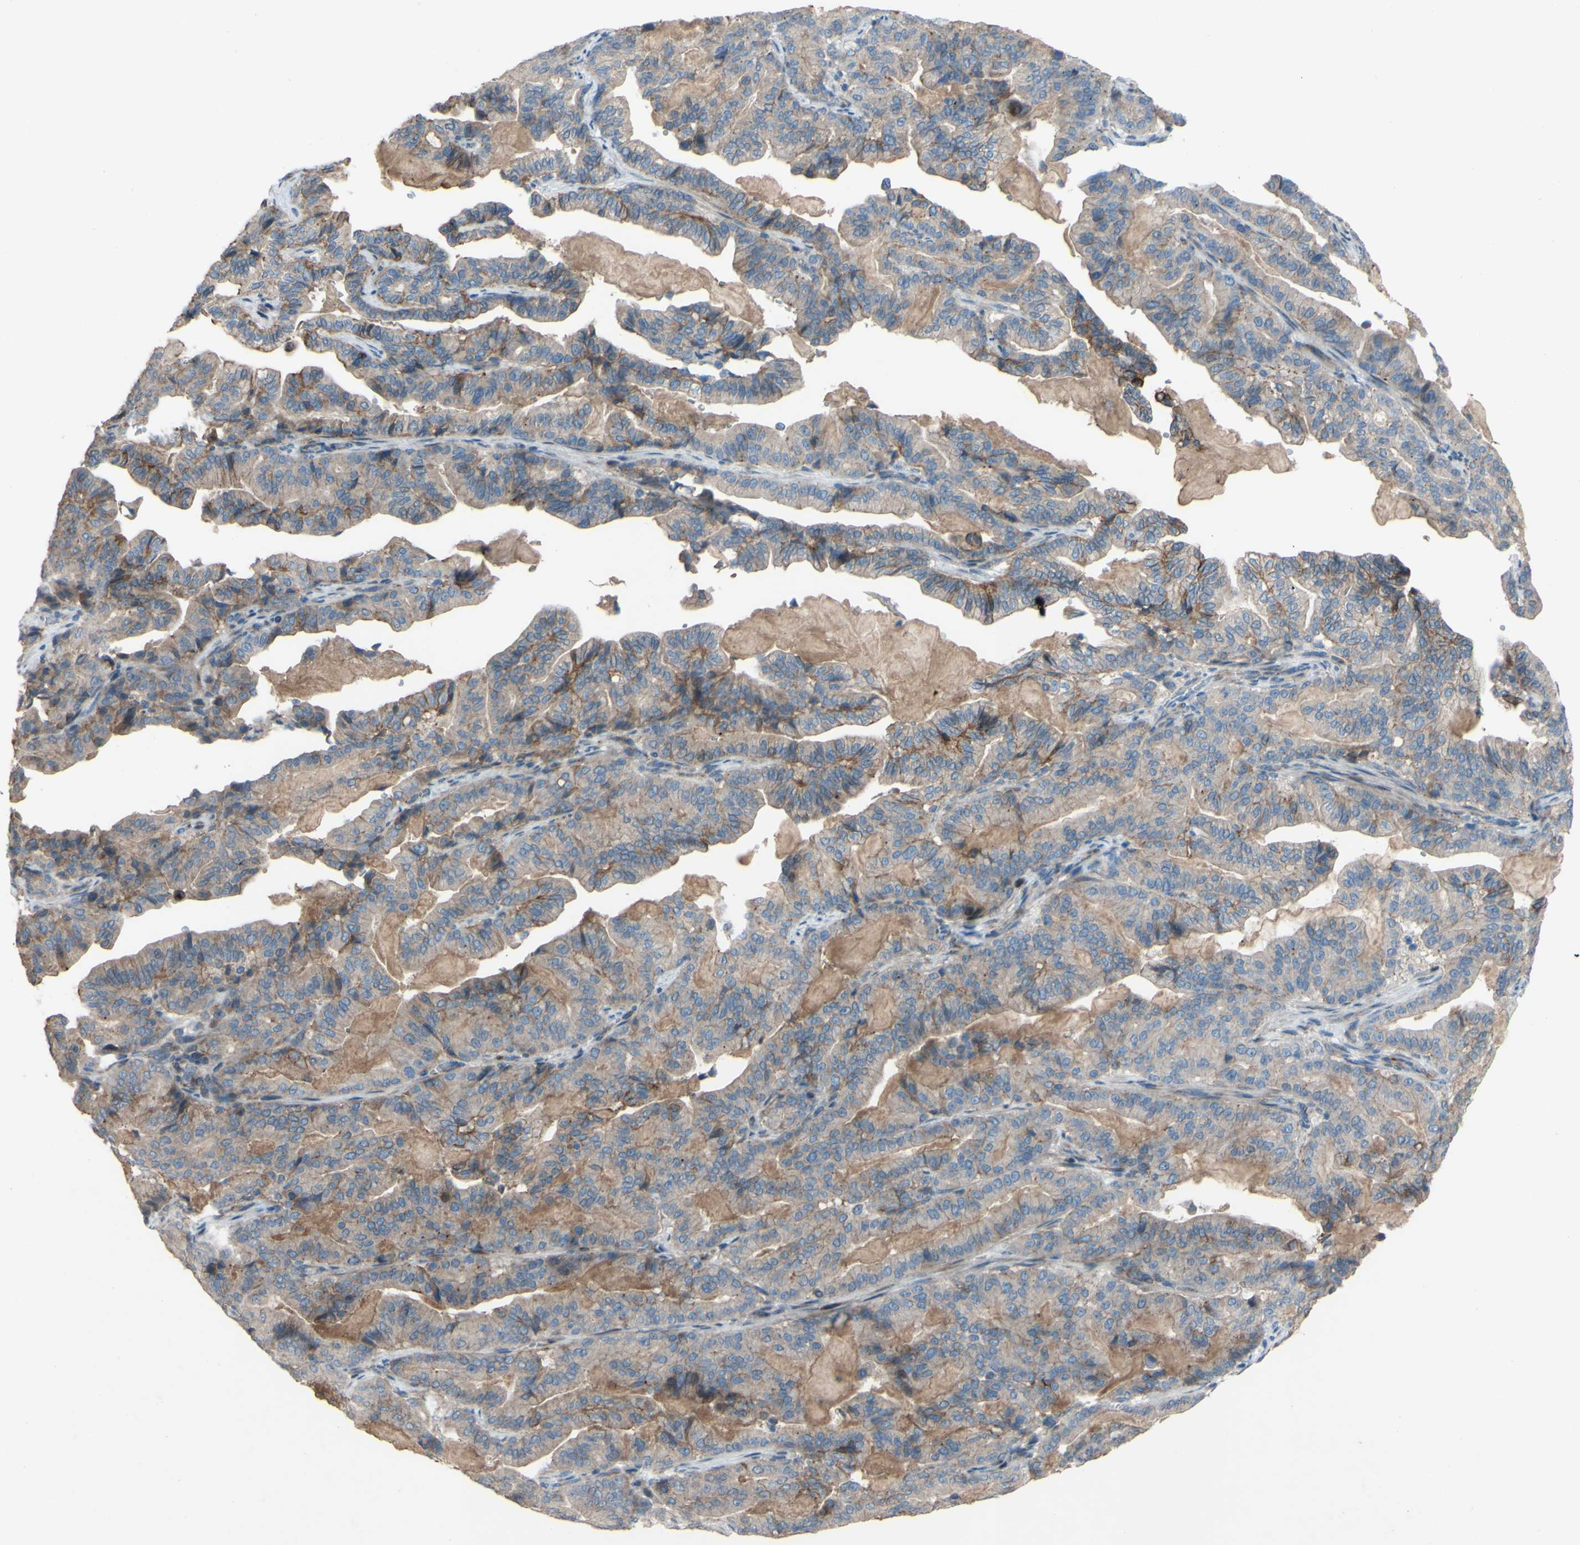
{"staining": {"intensity": "weak", "quantity": ">75%", "location": "cytoplasmic/membranous"}, "tissue": "pancreatic cancer", "cell_type": "Tumor cells", "image_type": "cancer", "snomed": [{"axis": "morphology", "description": "Adenocarcinoma, NOS"}, {"axis": "topography", "description": "Pancreas"}], "caption": "Protein expression analysis of human adenocarcinoma (pancreatic) reveals weak cytoplasmic/membranous expression in approximately >75% of tumor cells.", "gene": "CDCP1", "patient": {"sex": "male", "age": 63}}